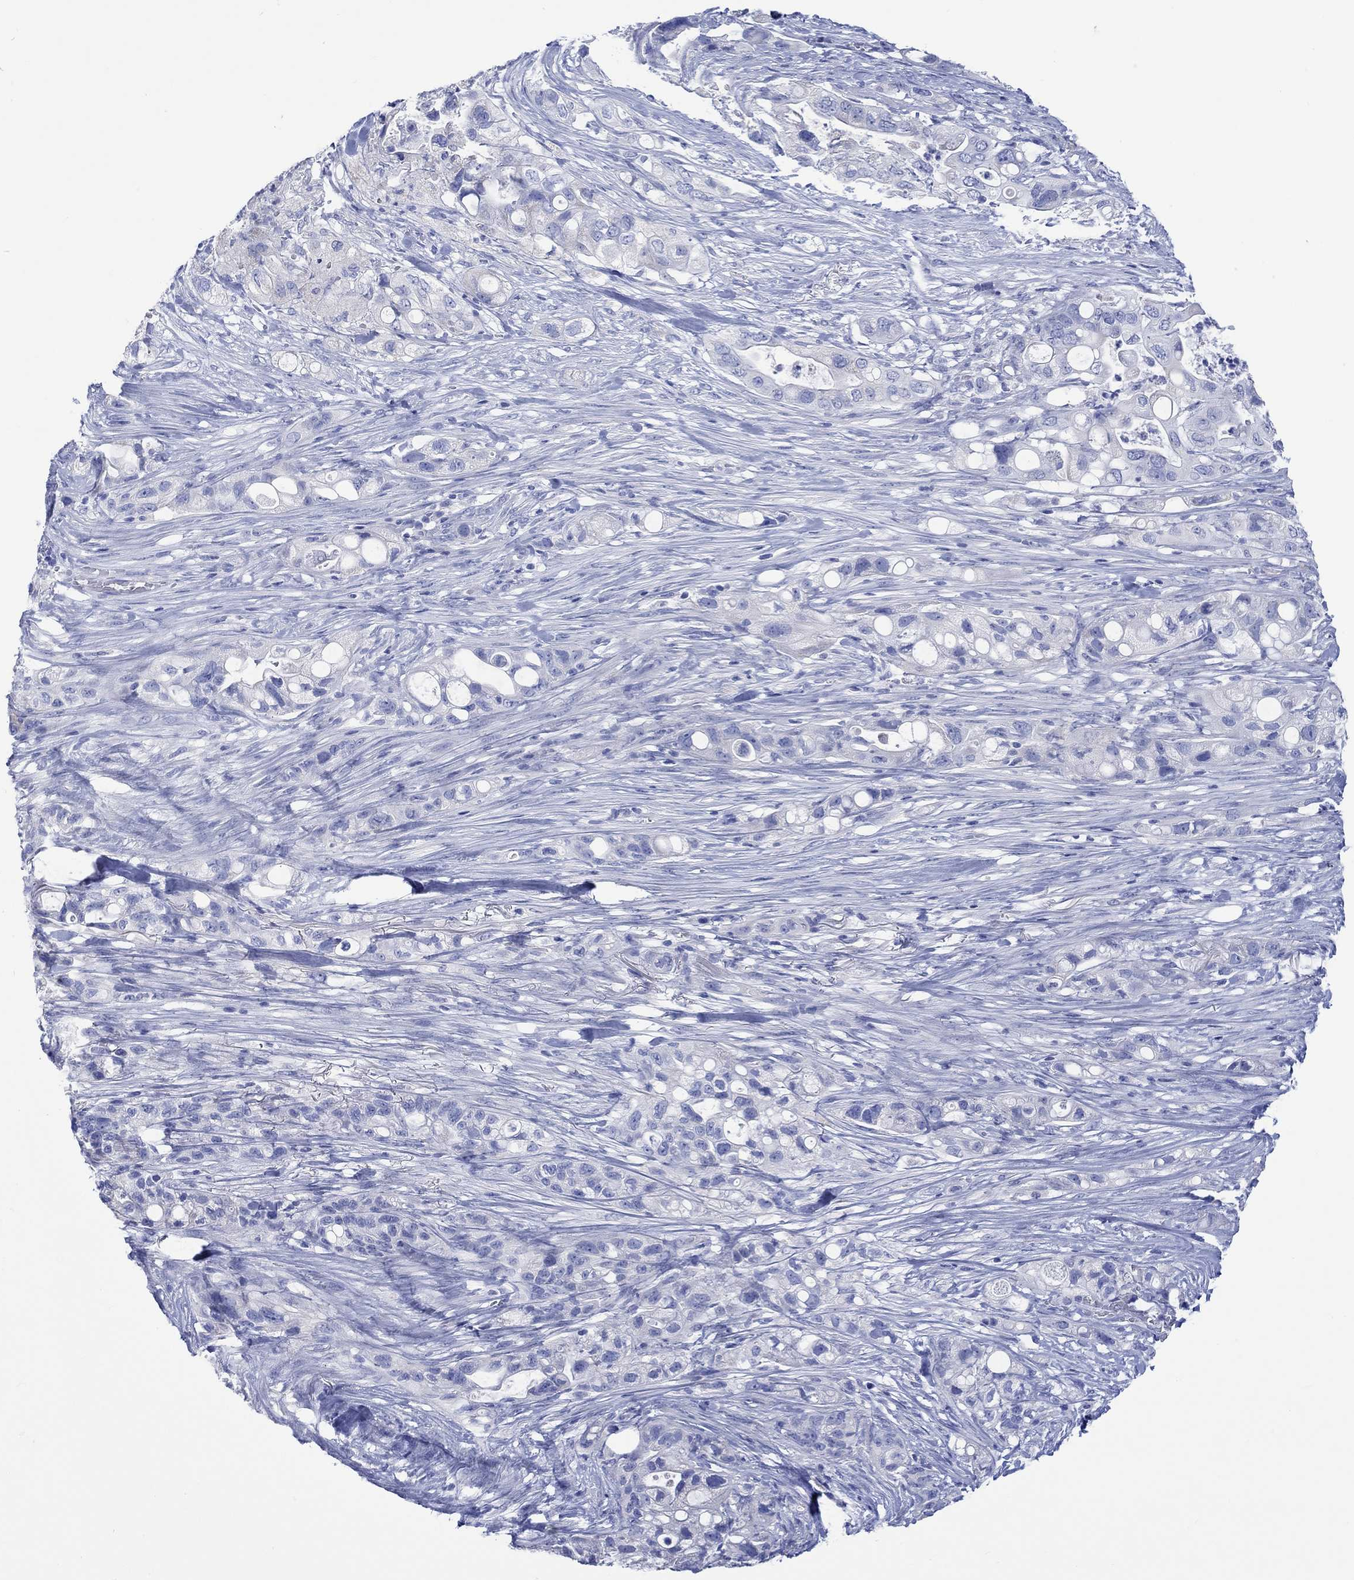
{"staining": {"intensity": "negative", "quantity": "none", "location": "none"}, "tissue": "pancreatic cancer", "cell_type": "Tumor cells", "image_type": "cancer", "snomed": [{"axis": "morphology", "description": "Adenocarcinoma, NOS"}, {"axis": "topography", "description": "Pancreas"}], "caption": "A high-resolution photomicrograph shows immunohistochemistry (IHC) staining of pancreatic cancer (adenocarcinoma), which exhibits no significant staining in tumor cells.", "gene": "CPLX2", "patient": {"sex": "female", "age": 72}}